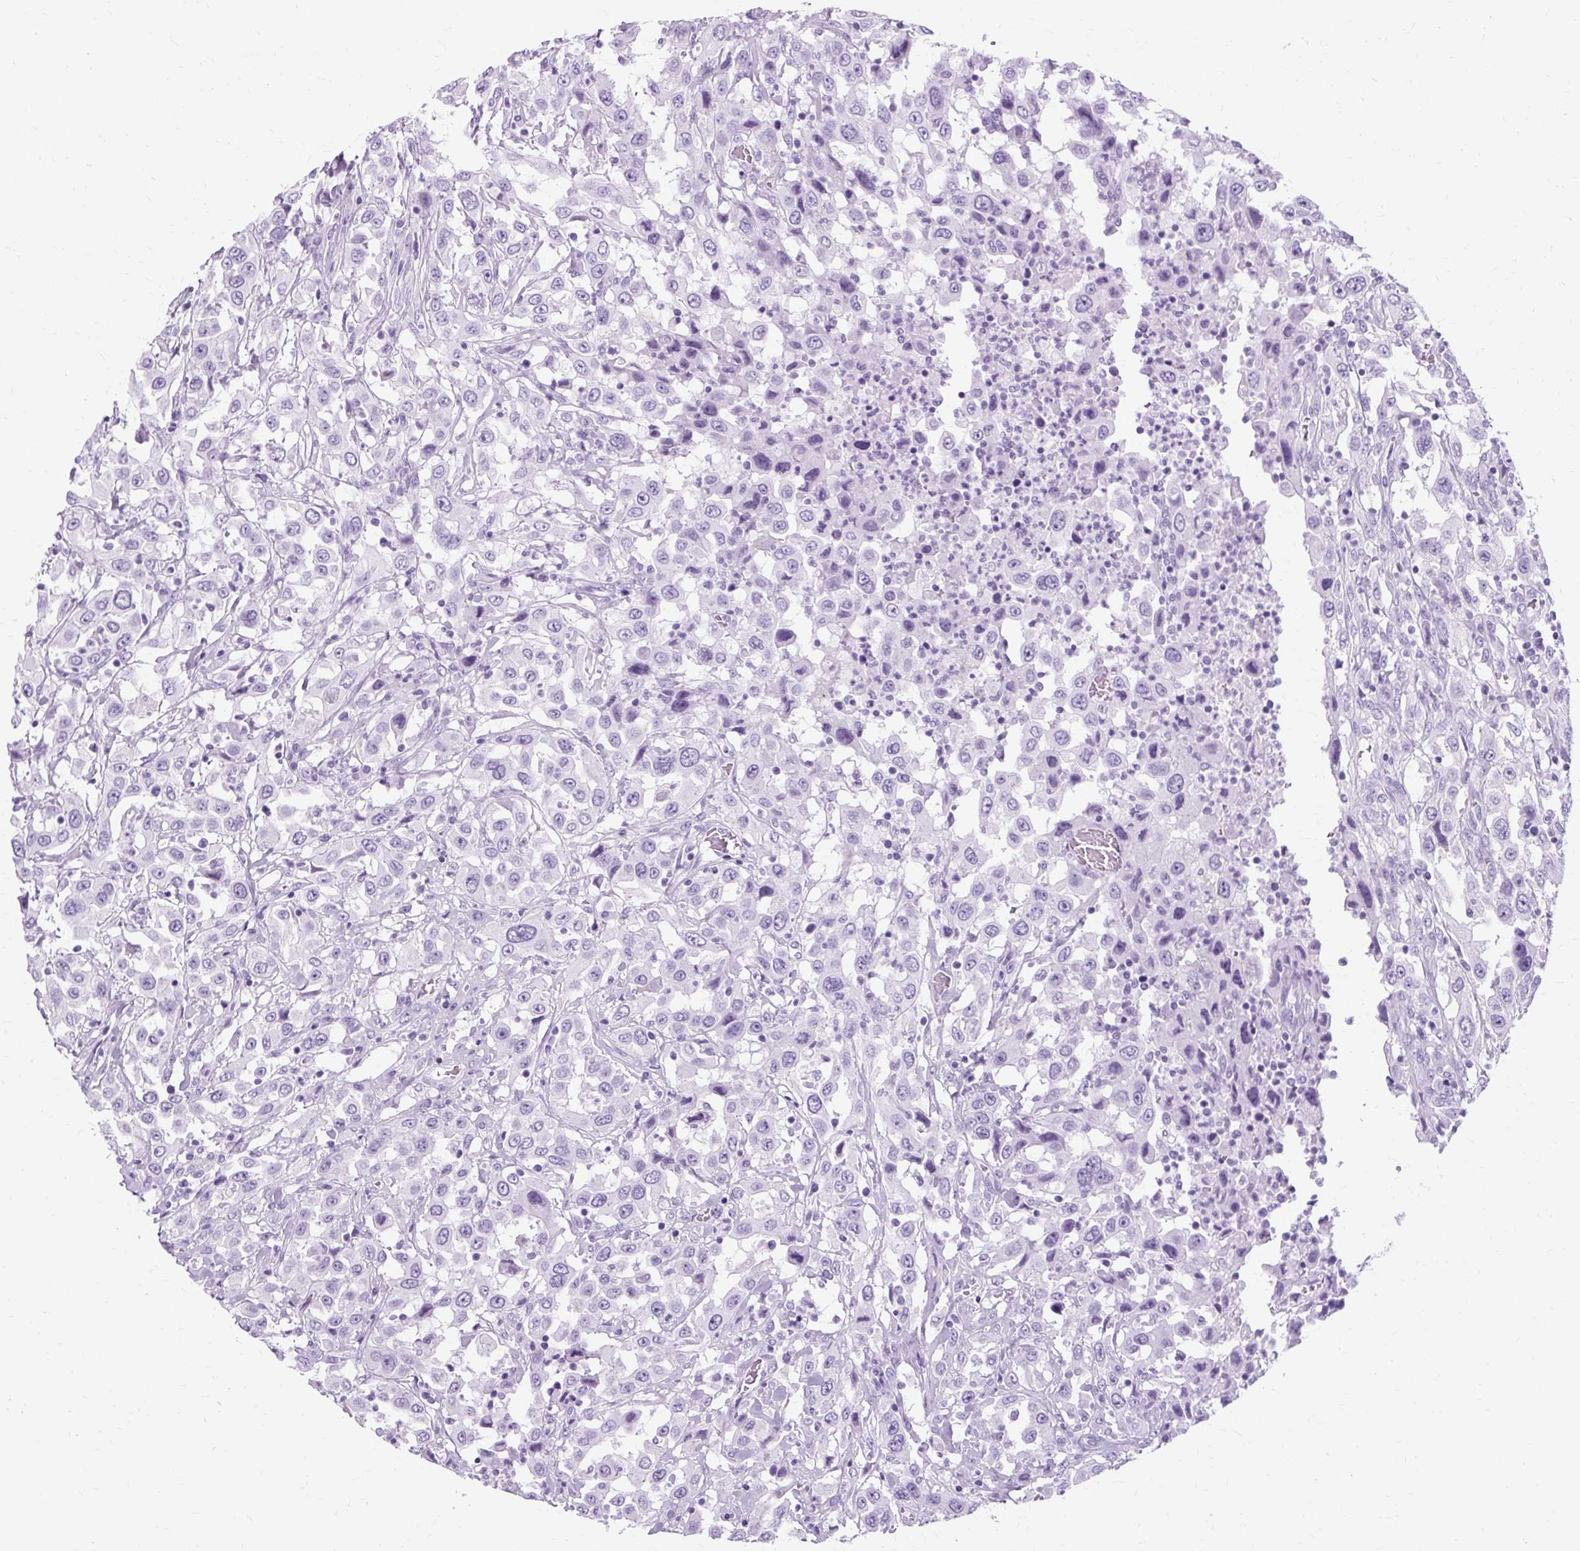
{"staining": {"intensity": "negative", "quantity": "none", "location": "none"}, "tissue": "urothelial cancer", "cell_type": "Tumor cells", "image_type": "cancer", "snomed": [{"axis": "morphology", "description": "Urothelial carcinoma, High grade"}, {"axis": "topography", "description": "Urinary bladder"}], "caption": "This photomicrograph is of urothelial cancer stained with IHC to label a protein in brown with the nuclei are counter-stained blue. There is no staining in tumor cells.", "gene": "TMEM89", "patient": {"sex": "male", "age": 61}}